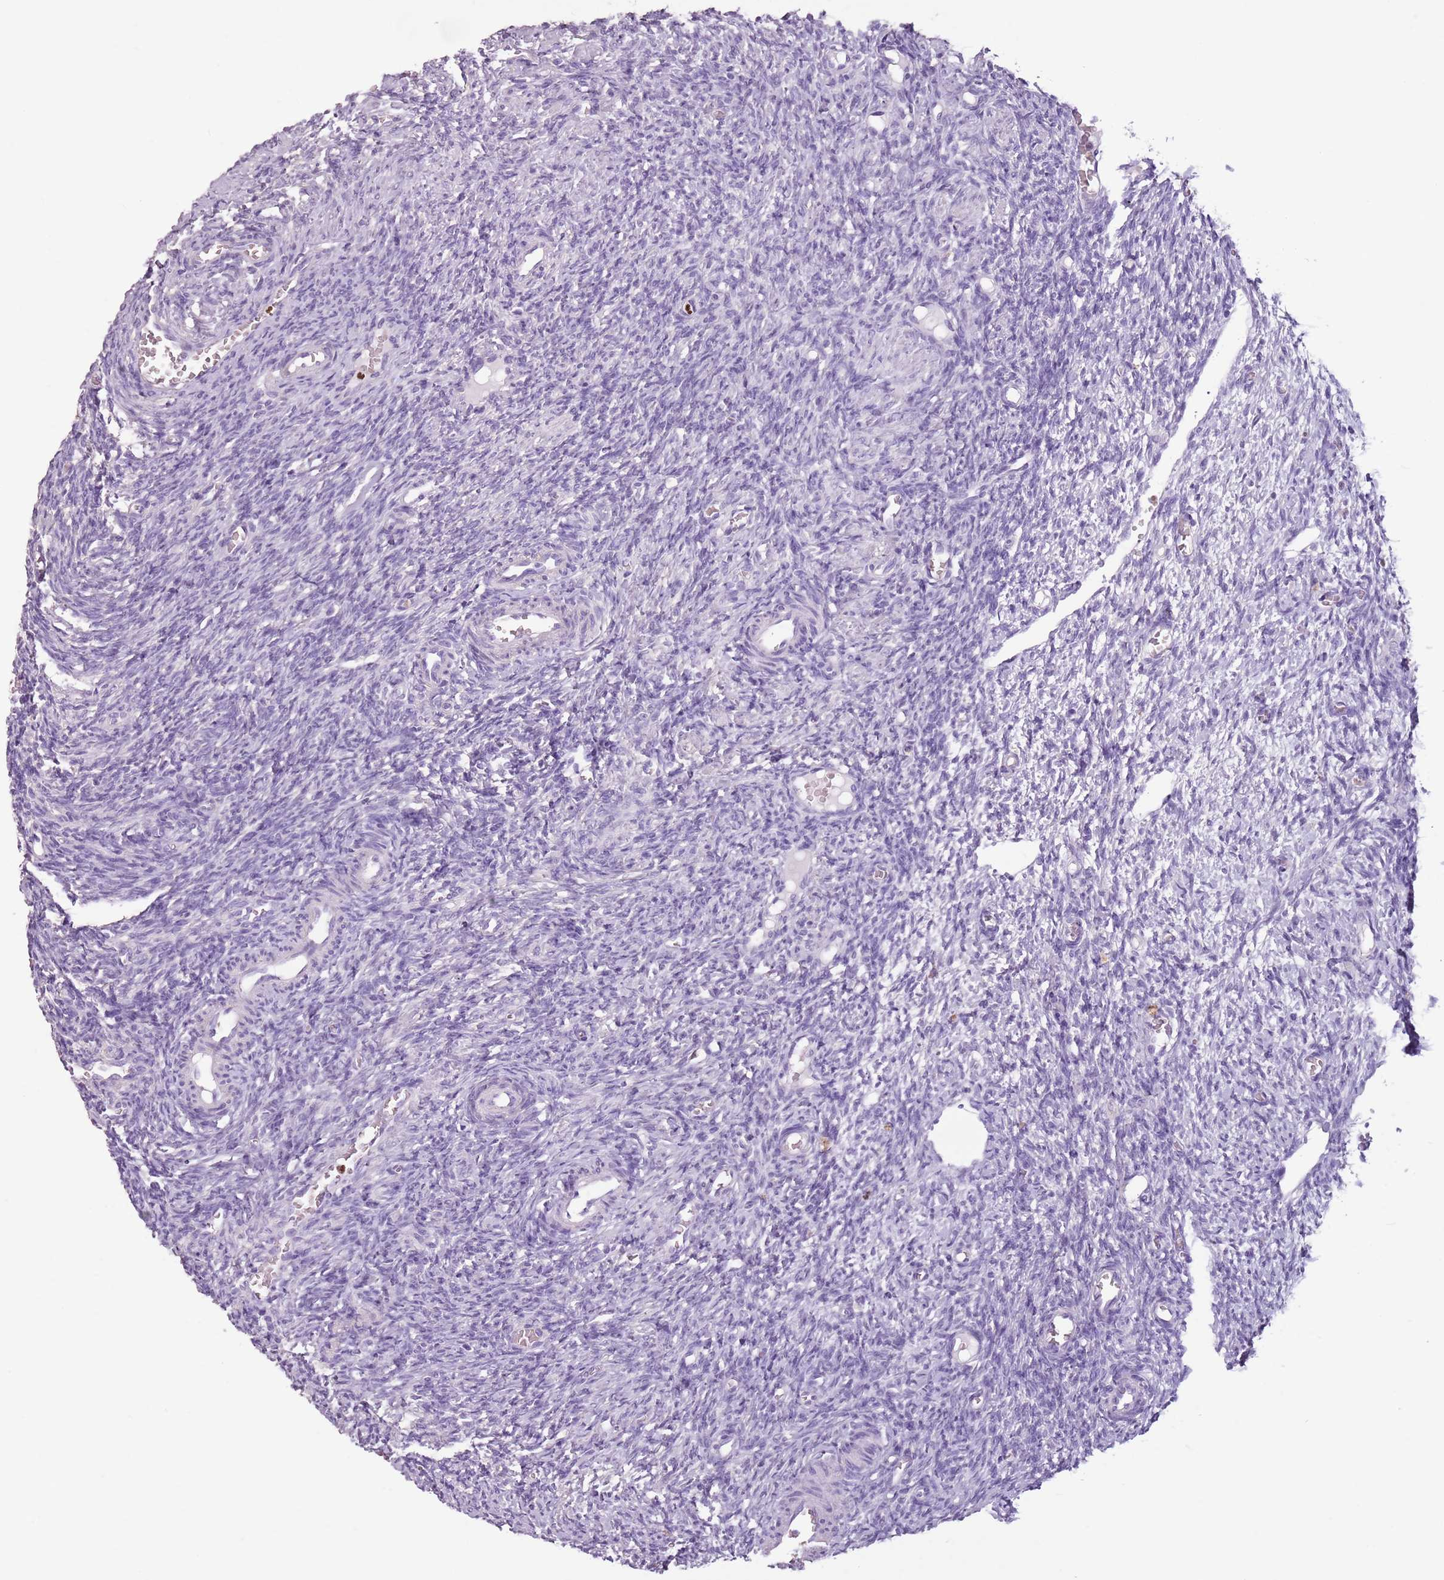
{"staining": {"intensity": "negative", "quantity": "none", "location": "none"}, "tissue": "ovary", "cell_type": "Ovarian stroma cells", "image_type": "normal", "snomed": [{"axis": "morphology", "description": "Normal tissue, NOS"}, {"axis": "topography", "description": "Ovary"}], "caption": "High power microscopy photomicrograph of an IHC histopathology image of unremarkable ovary, revealing no significant expression in ovarian stroma cells.", "gene": "CELF6", "patient": {"sex": "female", "age": 27}}